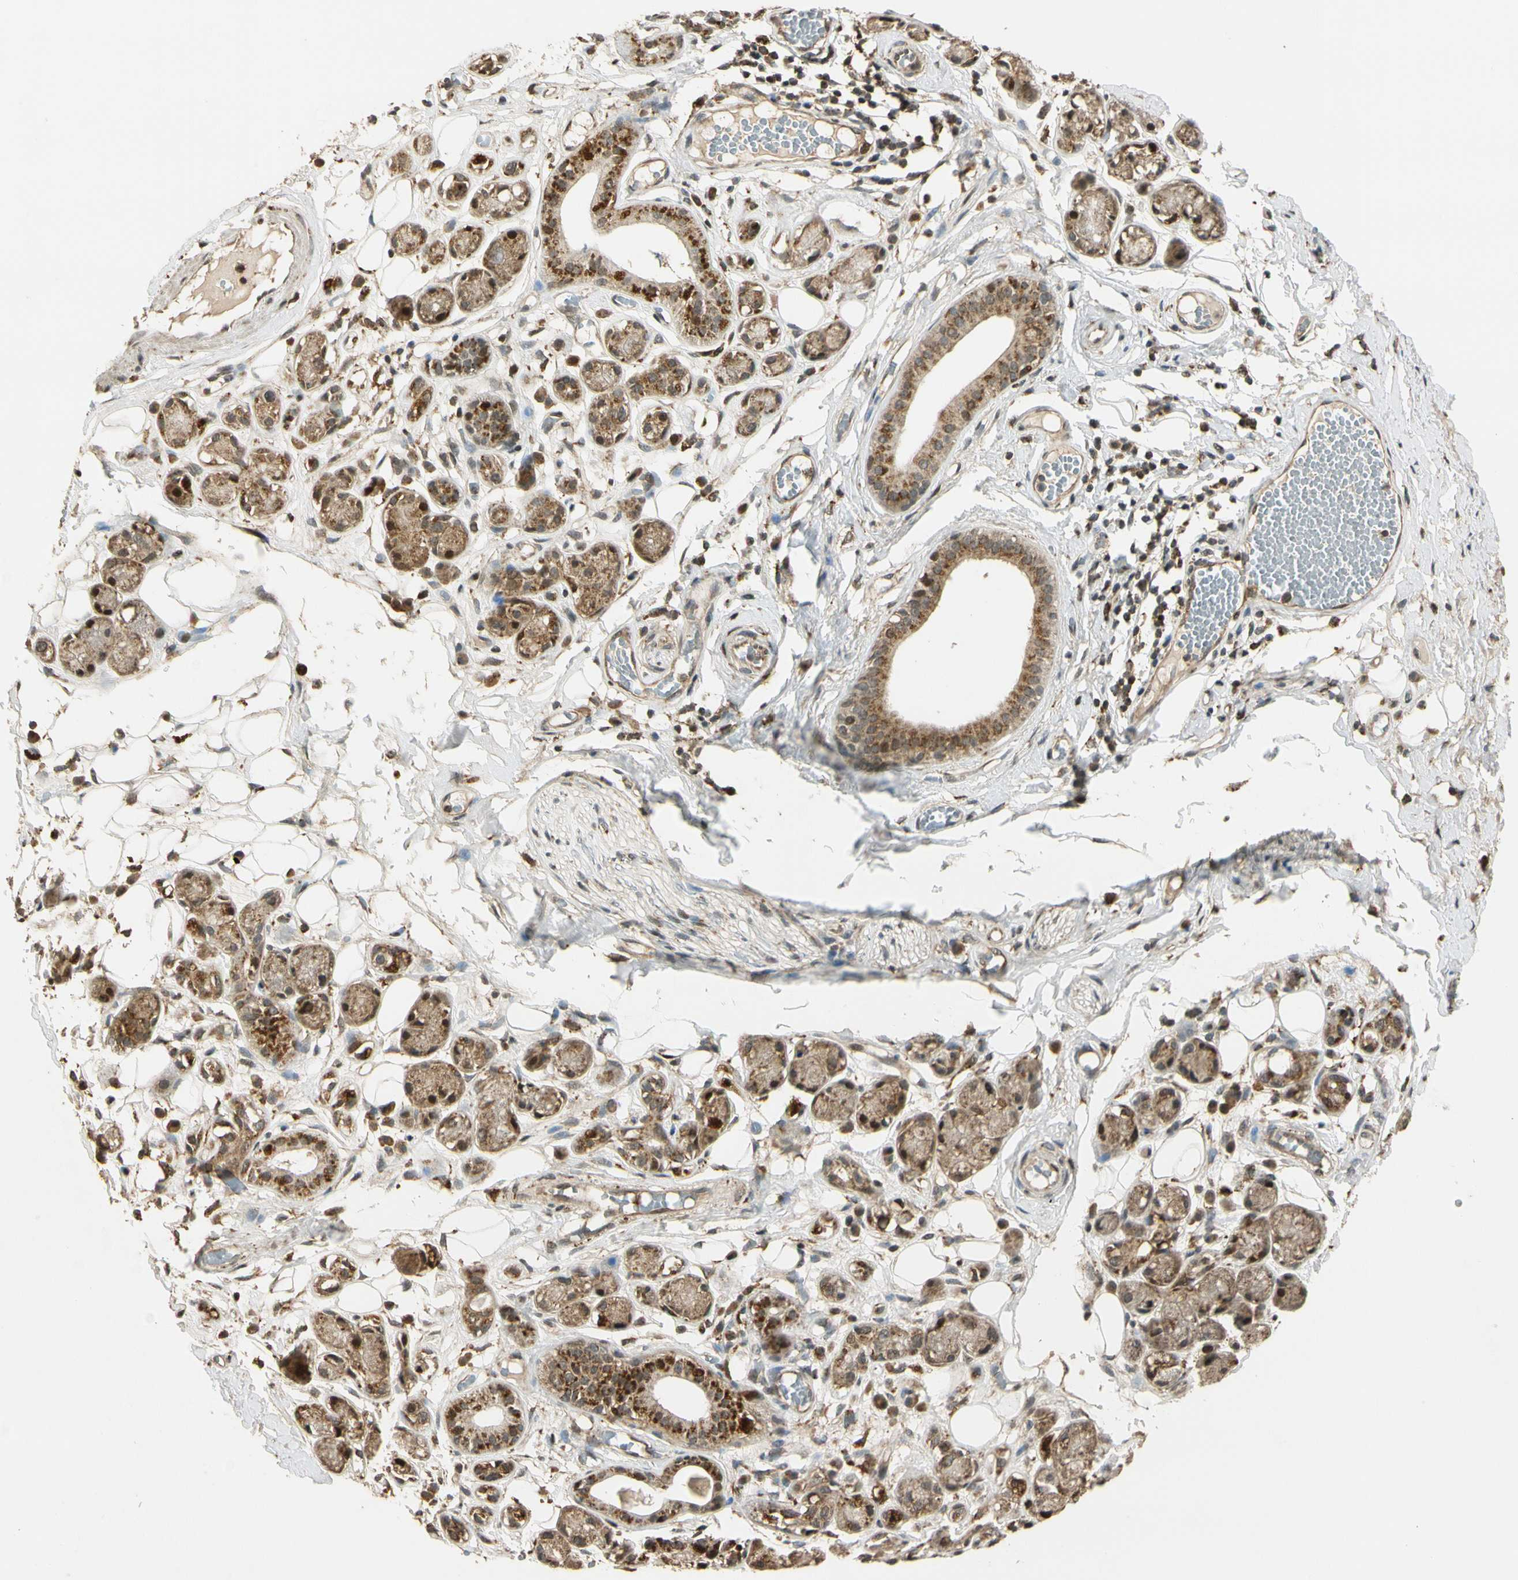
{"staining": {"intensity": "negative", "quantity": "none", "location": "none"}, "tissue": "adipose tissue", "cell_type": "Adipocytes", "image_type": "normal", "snomed": [{"axis": "morphology", "description": "Normal tissue, NOS"}, {"axis": "morphology", "description": "Inflammation, NOS"}, {"axis": "topography", "description": "Vascular tissue"}, {"axis": "topography", "description": "Salivary gland"}], "caption": "Photomicrograph shows no significant protein expression in adipocytes of benign adipose tissue. (DAB (3,3'-diaminobenzidine) IHC visualized using brightfield microscopy, high magnification).", "gene": "LAMTOR1", "patient": {"sex": "female", "age": 75}}